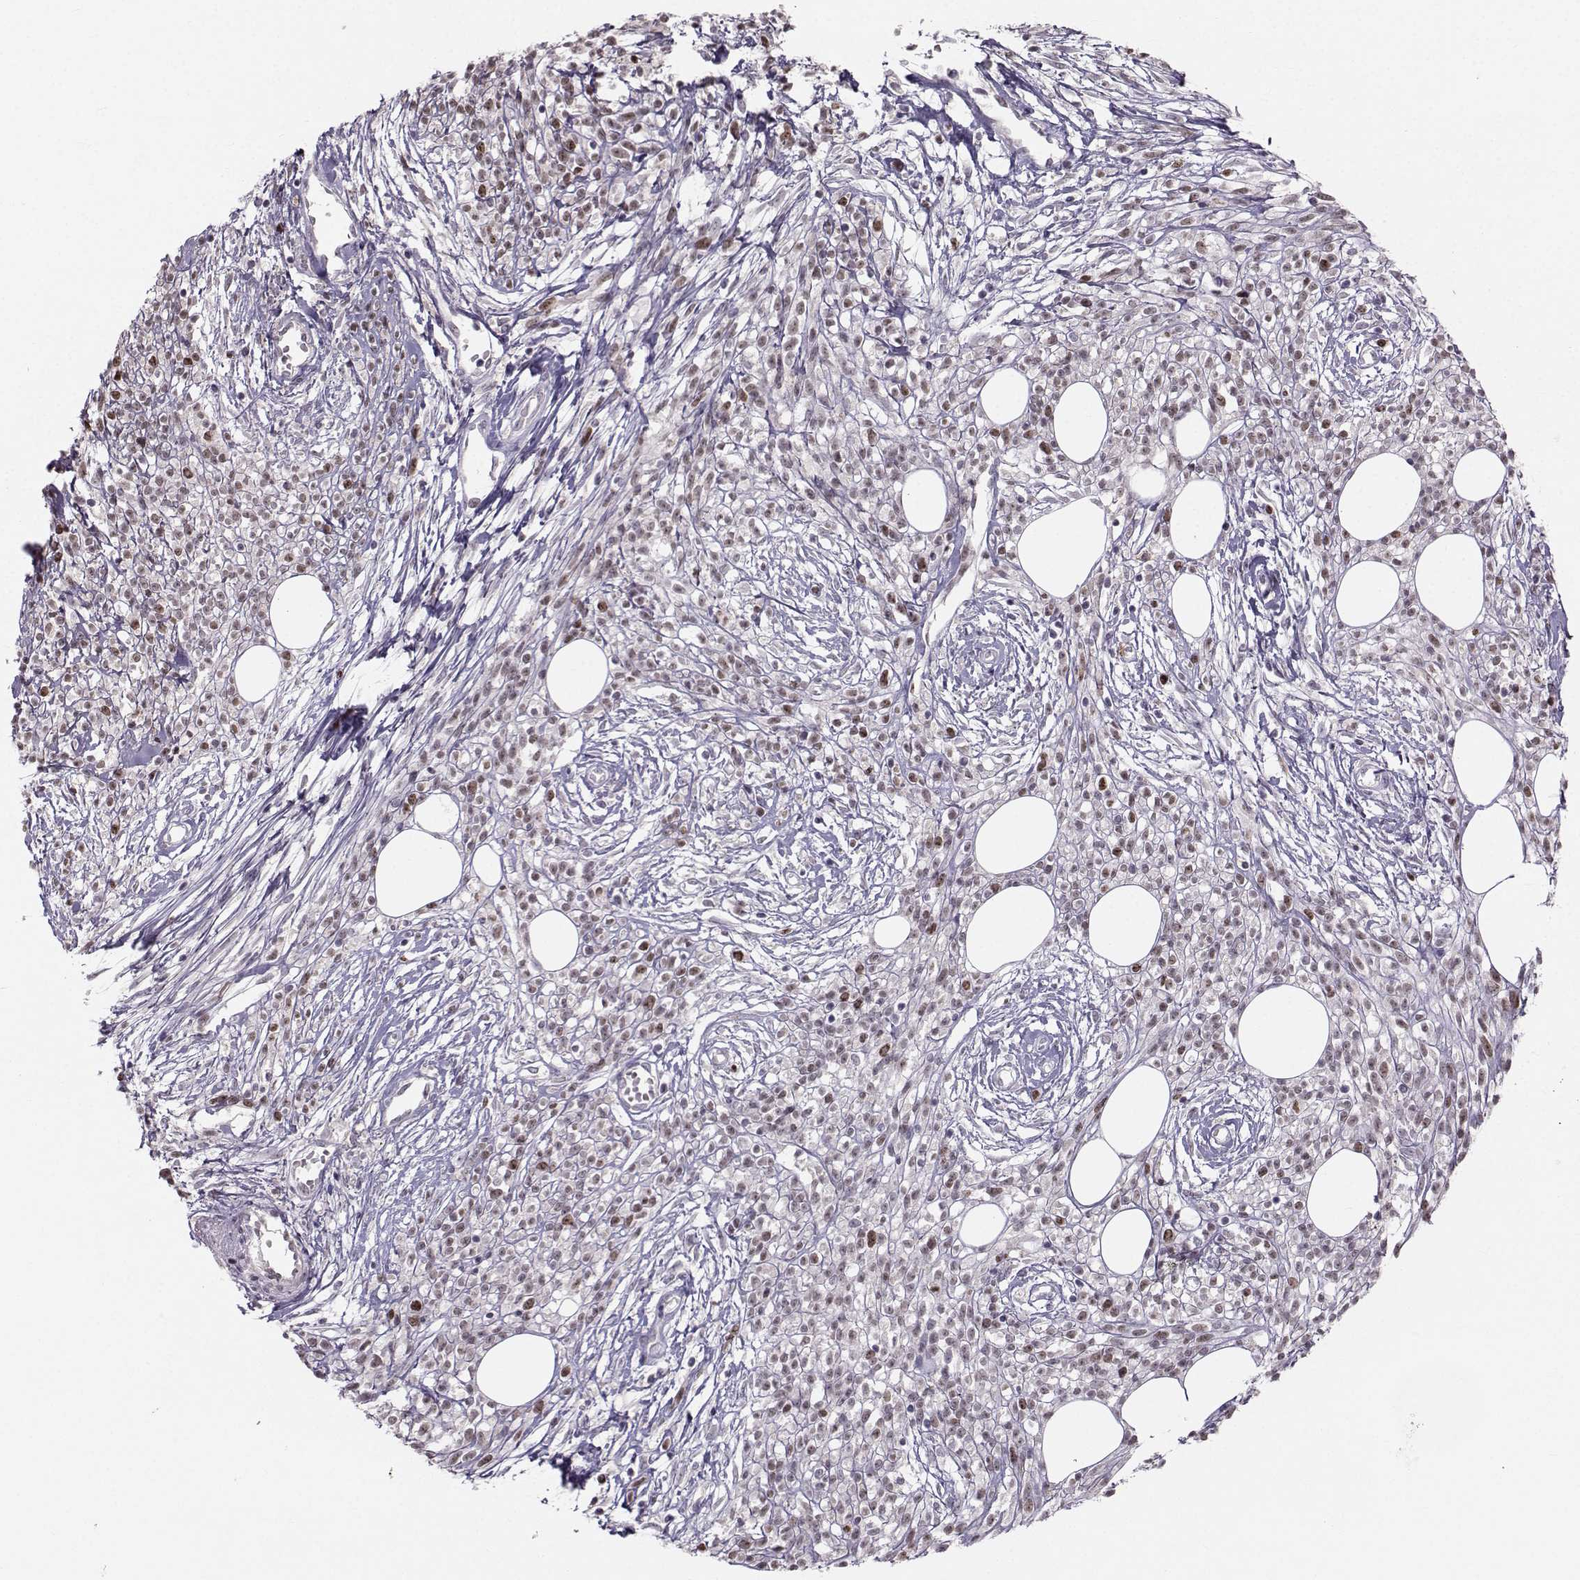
{"staining": {"intensity": "moderate", "quantity": "<25%", "location": "nuclear"}, "tissue": "melanoma", "cell_type": "Tumor cells", "image_type": "cancer", "snomed": [{"axis": "morphology", "description": "Malignant melanoma, NOS"}, {"axis": "topography", "description": "Skin"}, {"axis": "topography", "description": "Skin of trunk"}], "caption": "Protein staining by immunohistochemistry reveals moderate nuclear expression in about <25% of tumor cells in melanoma. (DAB = brown stain, brightfield microscopy at high magnification).", "gene": "LRP8", "patient": {"sex": "male", "age": 74}}